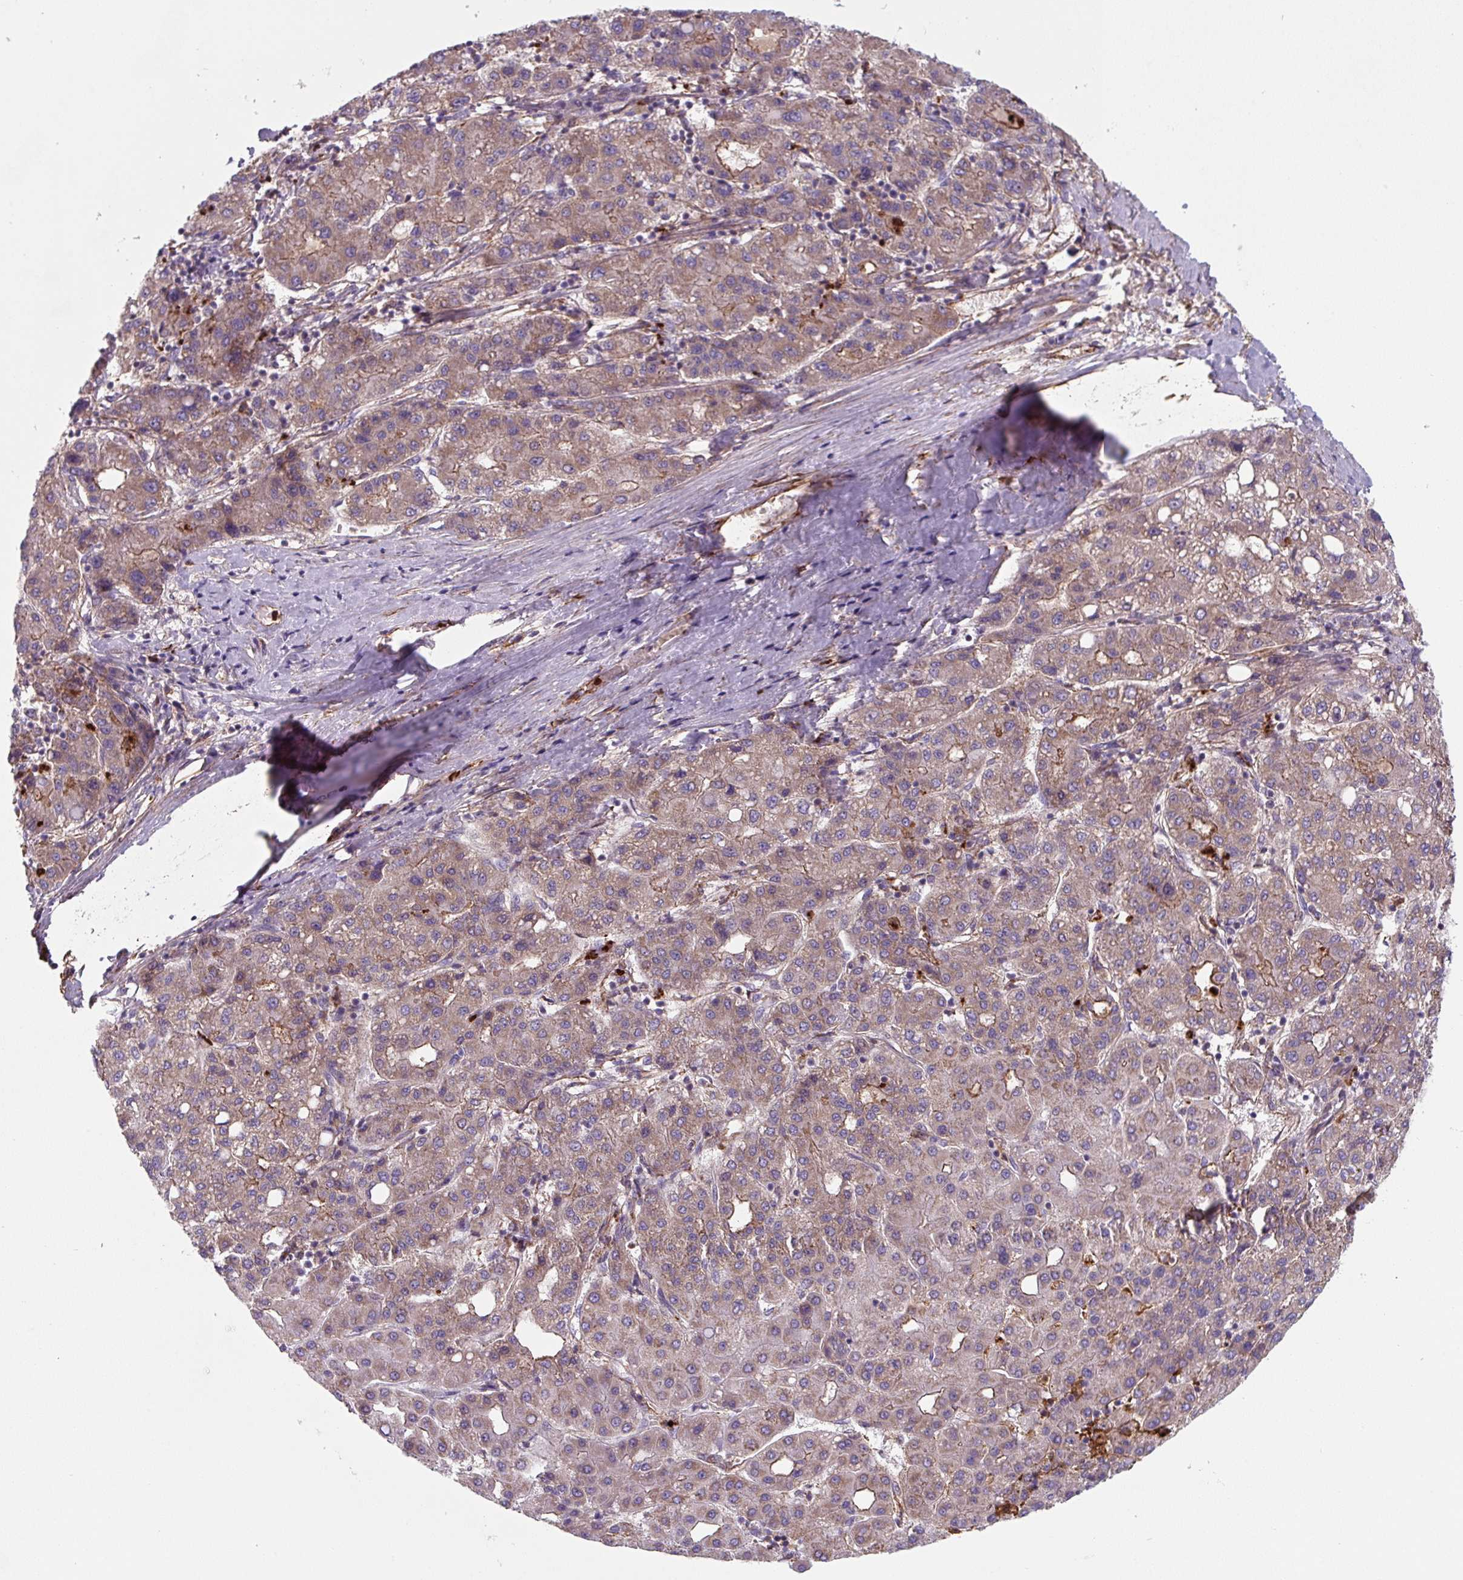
{"staining": {"intensity": "weak", "quantity": "25%-75%", "location": "cytoplasmic/membranous"}, "tissue": "liver cancer", "cell_type": "Tumor cells", "image_type": "cancer", "snomed": [{"axis": "morphology", "description": "Carcinoma, Hepatocellular, NOS"}, {"axis": "topography", "description": "Liver"}], "caption": "Immunohistochemistry (IHC) staining of liver cancer, which demonstrates low levels of weak cytoplasmic/membranous expression in about 25%-75% of tumor cells indicating weak cytoplasmic/membranous protein staining. The staining was performed using DAB (3,3'-diaminobenzidine) (brown) for protein detection and nuclei were counterstained in hematoxylin (blue).", "gene": "DHFR2", "patient": {"sex": "male", "age": 65}}